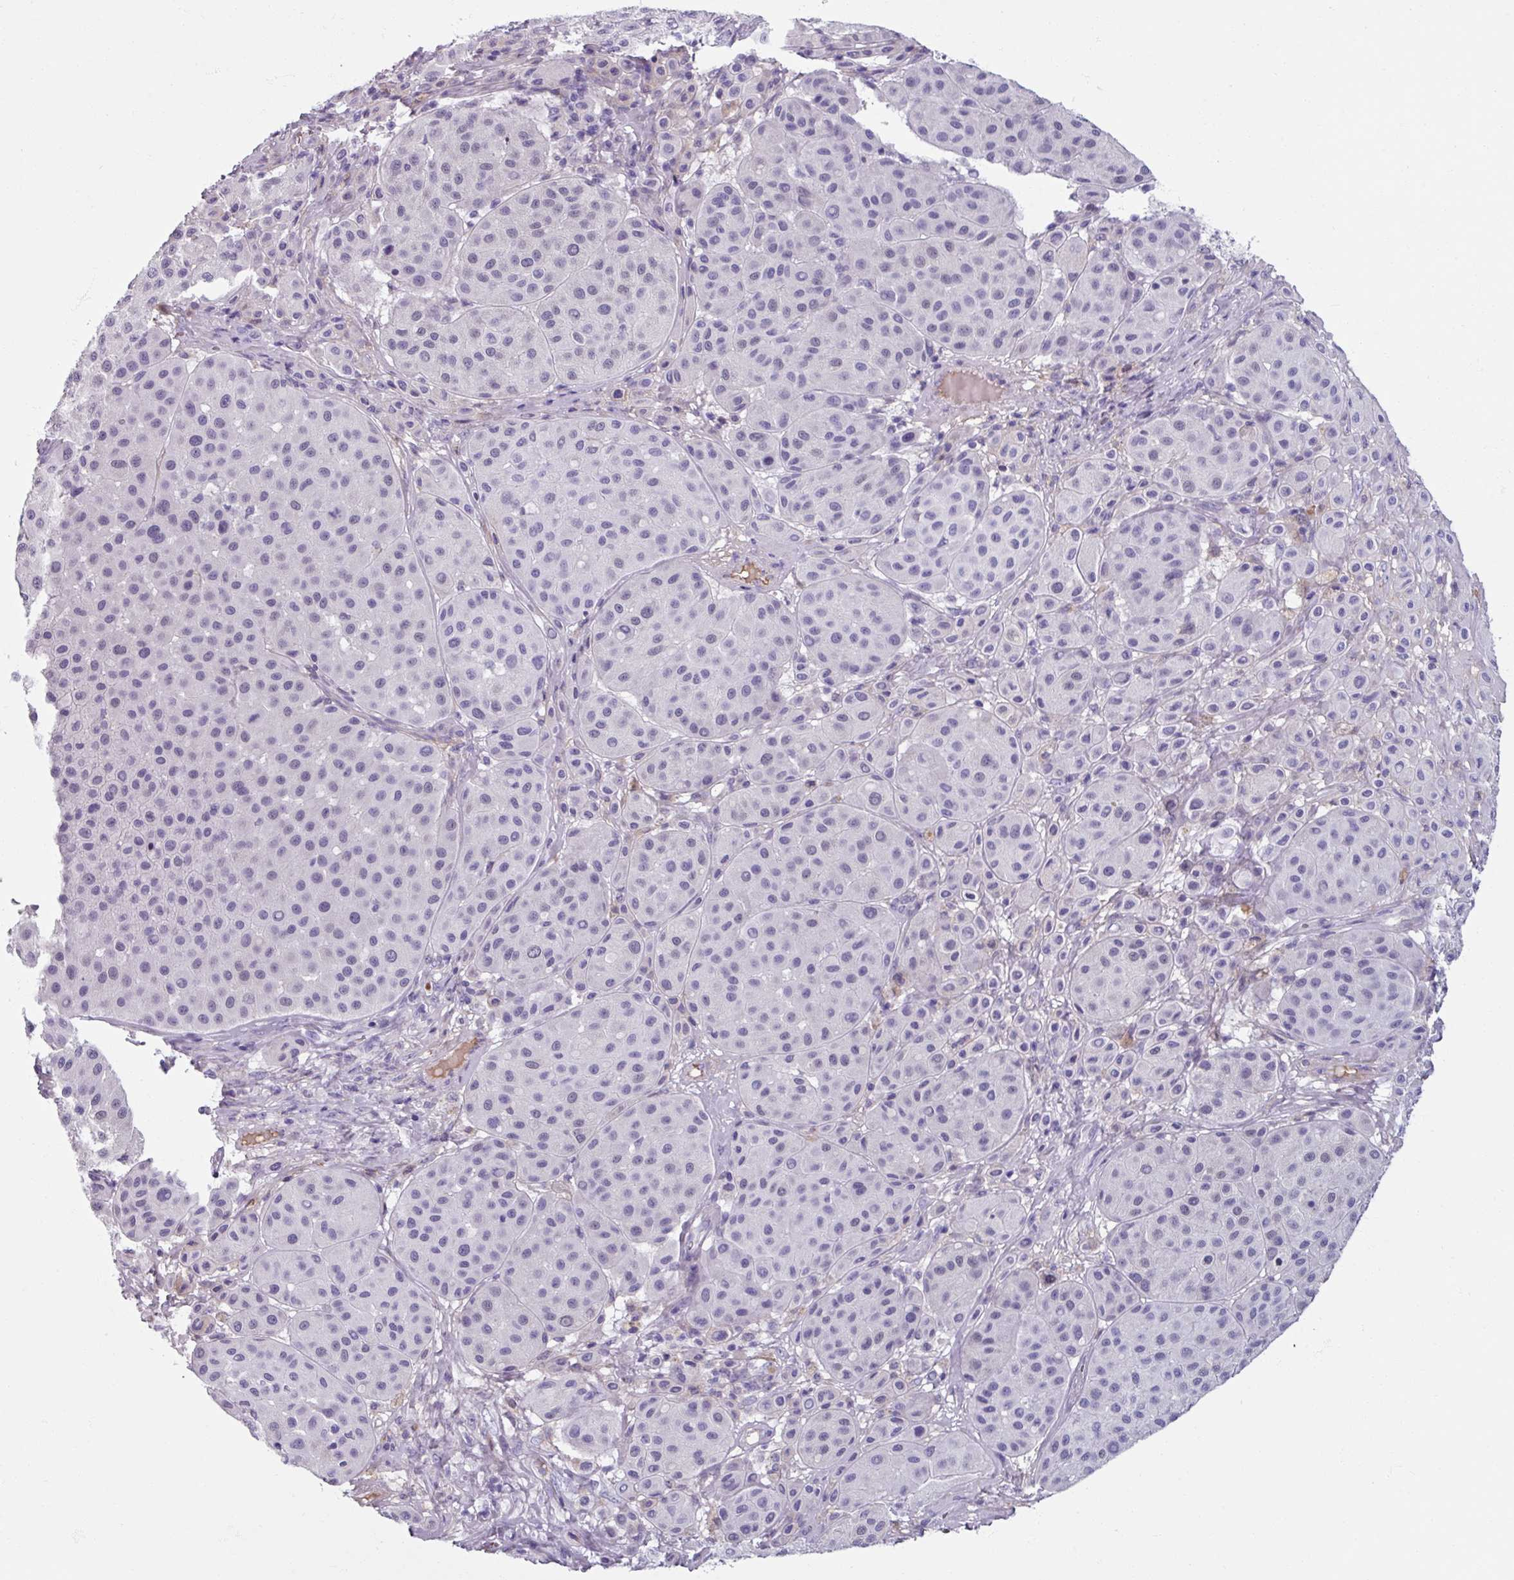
{"staining": {"intensity": "negative", "quantity": "none", "location": "none"}, "tissue": "melanoma", "cell_type": "Tumor cells", "image_type": "cancer", "snomed": [{"axis": "morphology", "description": "Malignant melanoma, Metastatic site"}, {"axis": "topography", "description": "Smooth muscle"}], "caption": "The immunohistochemistry (IHC) image has no significant positivity in tumor cells of malignant melanoma (metastatic site) tissue.", "gene": "SPESP1", "patient": {"sex": "male", "age": 41}}